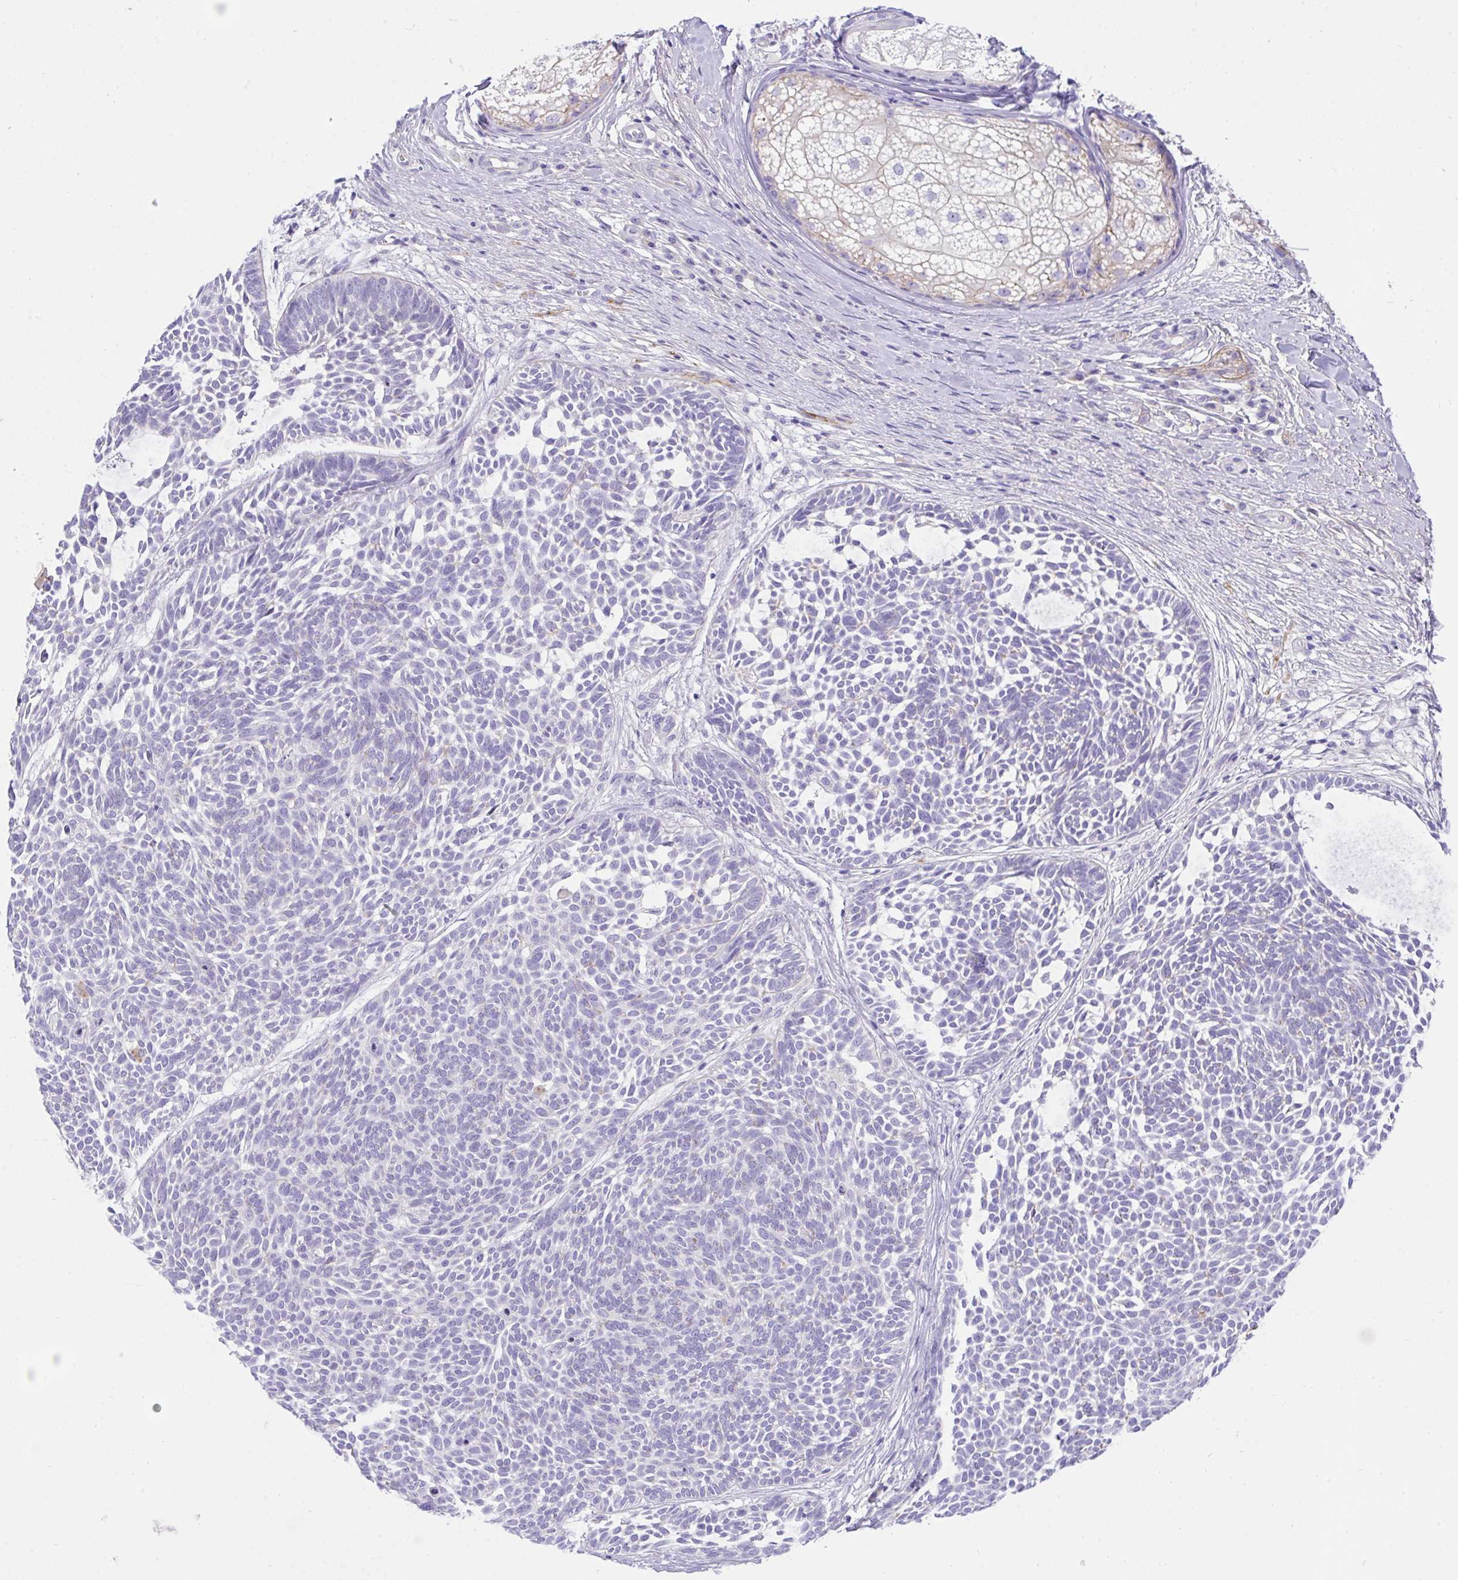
{"staining": {"intensity": "negative", "quantity": "none", "location": "none"}, "tissue": "skin cancer", "cell_type": "Tumor cells", "image_type": "cancer", "snomed": [{"axis": "morphology", "description": "Basal cell carcinoma"}, {"axis": "topography", "description": "Skin"}, {"axis": "topography", "description": "Skin of trunk"}], "caption": "IHC photomicrograph of skin cancer (basal cell carcinoma) stained for a protein (brown), which reveals no expression in tumor cells.", "gene": "TLN2", "patient": {"sex": "male", "age": 74}}